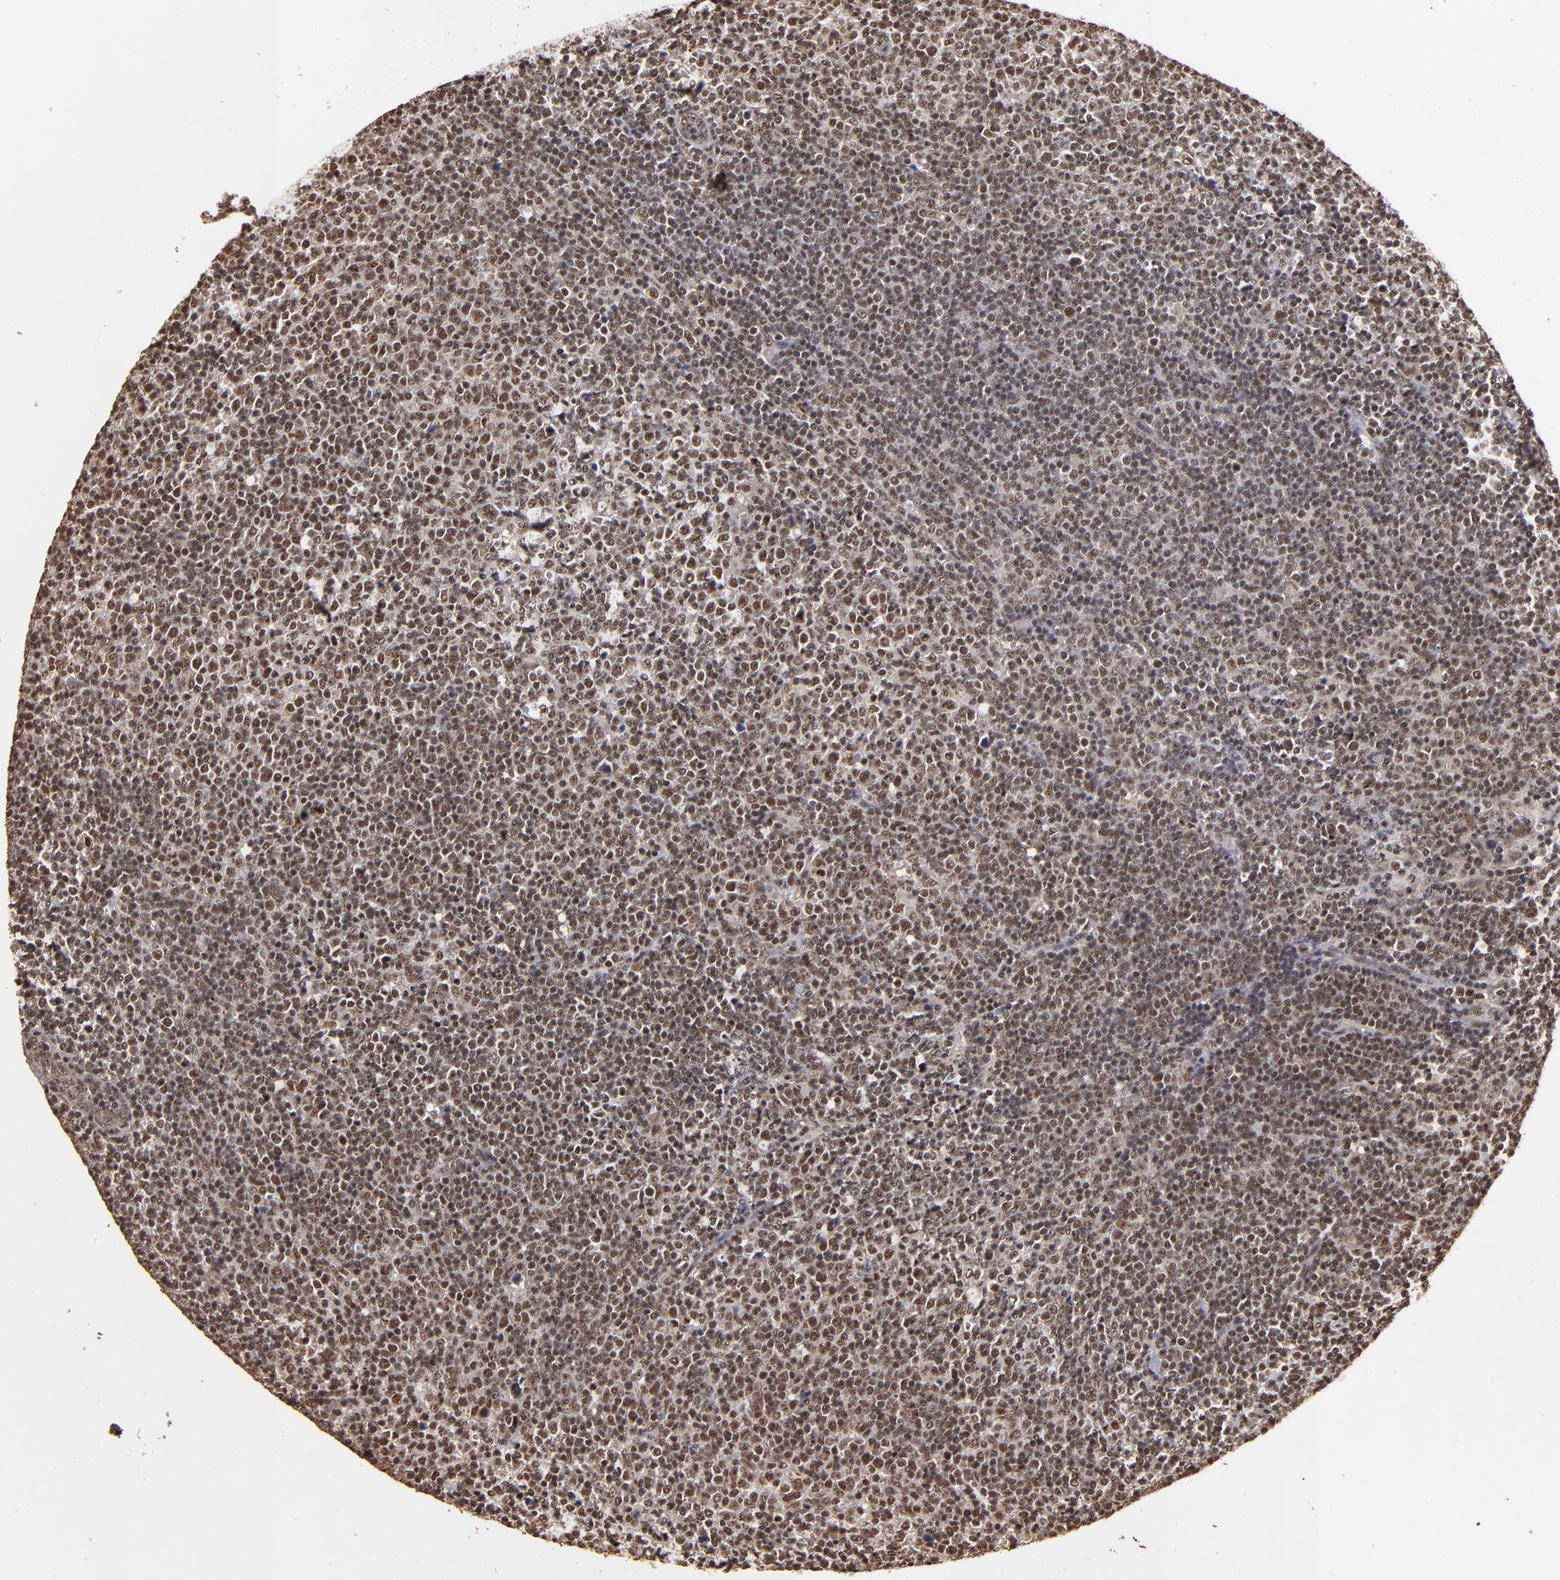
{"staining": {"intensity": "moderate", "quantity": ">75%", "location": "nuclear"}, "tissue": "lymphoma", "cell_type": "Tumor cells", "image_type": "cancer", "snomed": [{"axis": "morphology", "description": "Malignant lymphoma, non-Hodgkin's type, Low grade"}, {"axis": "topography", "description": "Lymph node"}], "caption": "IHC of human lymphoma demonstrates medium levels of moderate nuclear expression in approximately >75% of tumor cells. Using DAB (3,3'-diaminobenzidine) (brown) and hematoxylin (blue) stains, captured at high magnification using brightfield microscopy.", "gene": "SNW1", "patient": {"sex": "male", "age": 70}}